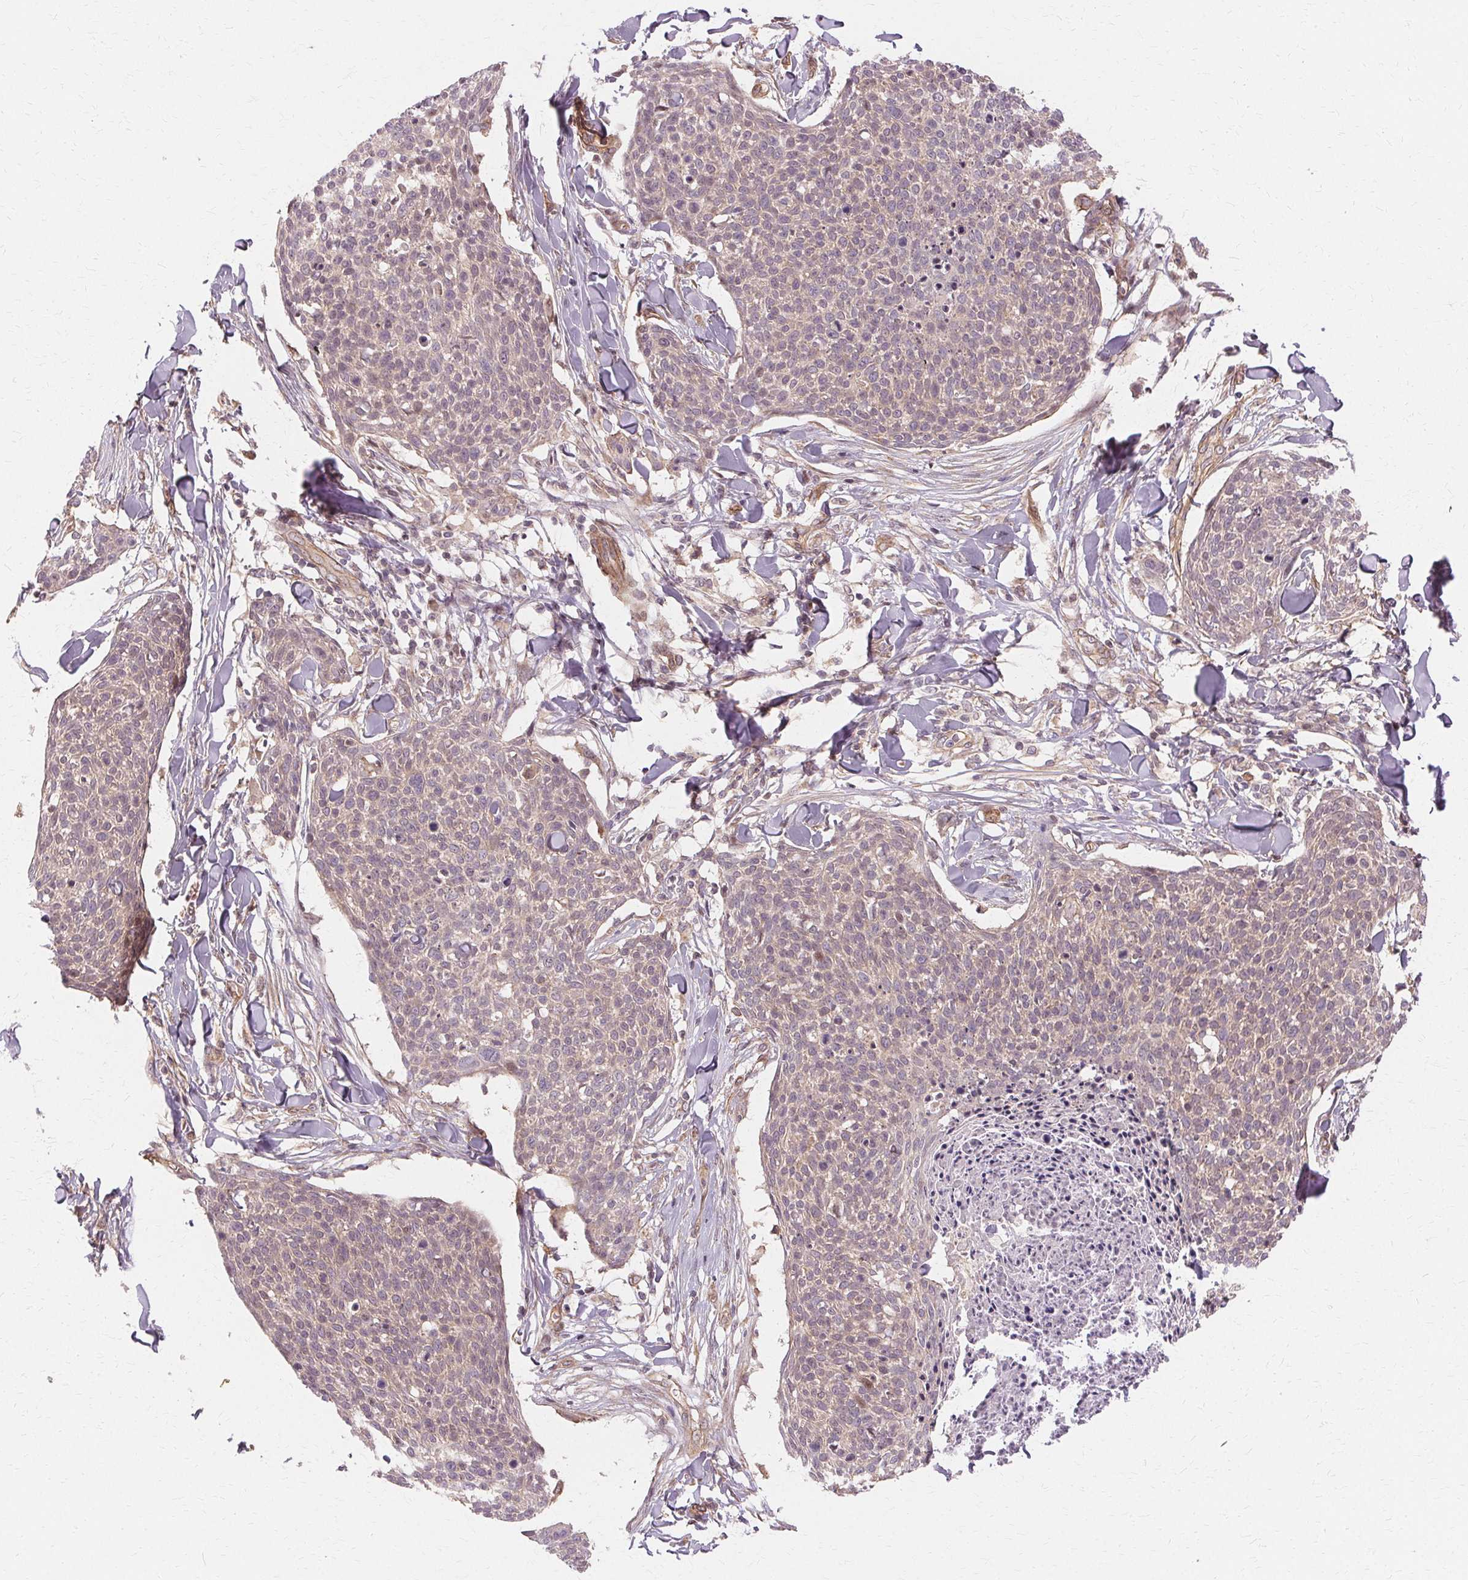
{"staining": {"intensity": "negative", "quantity": "none", "location": "none"}, "tissue": "skin cancer", "cell_type": "Tumor cells", "image_type": "cancer", "snomed": [{"axis": "morphology", "description": "Squamous cell carcinoma, NOS"}, {"axis": "topography", "description": "Skin"}, {"axis": "topography", "description": "Vulva"}], "caption": "An image of squamous cell carcinoma (skin) stained for a protein reveals no brown staining in tumor cells.", "gene": "USP8", "patient": {"sex": "female", "age": 75}}